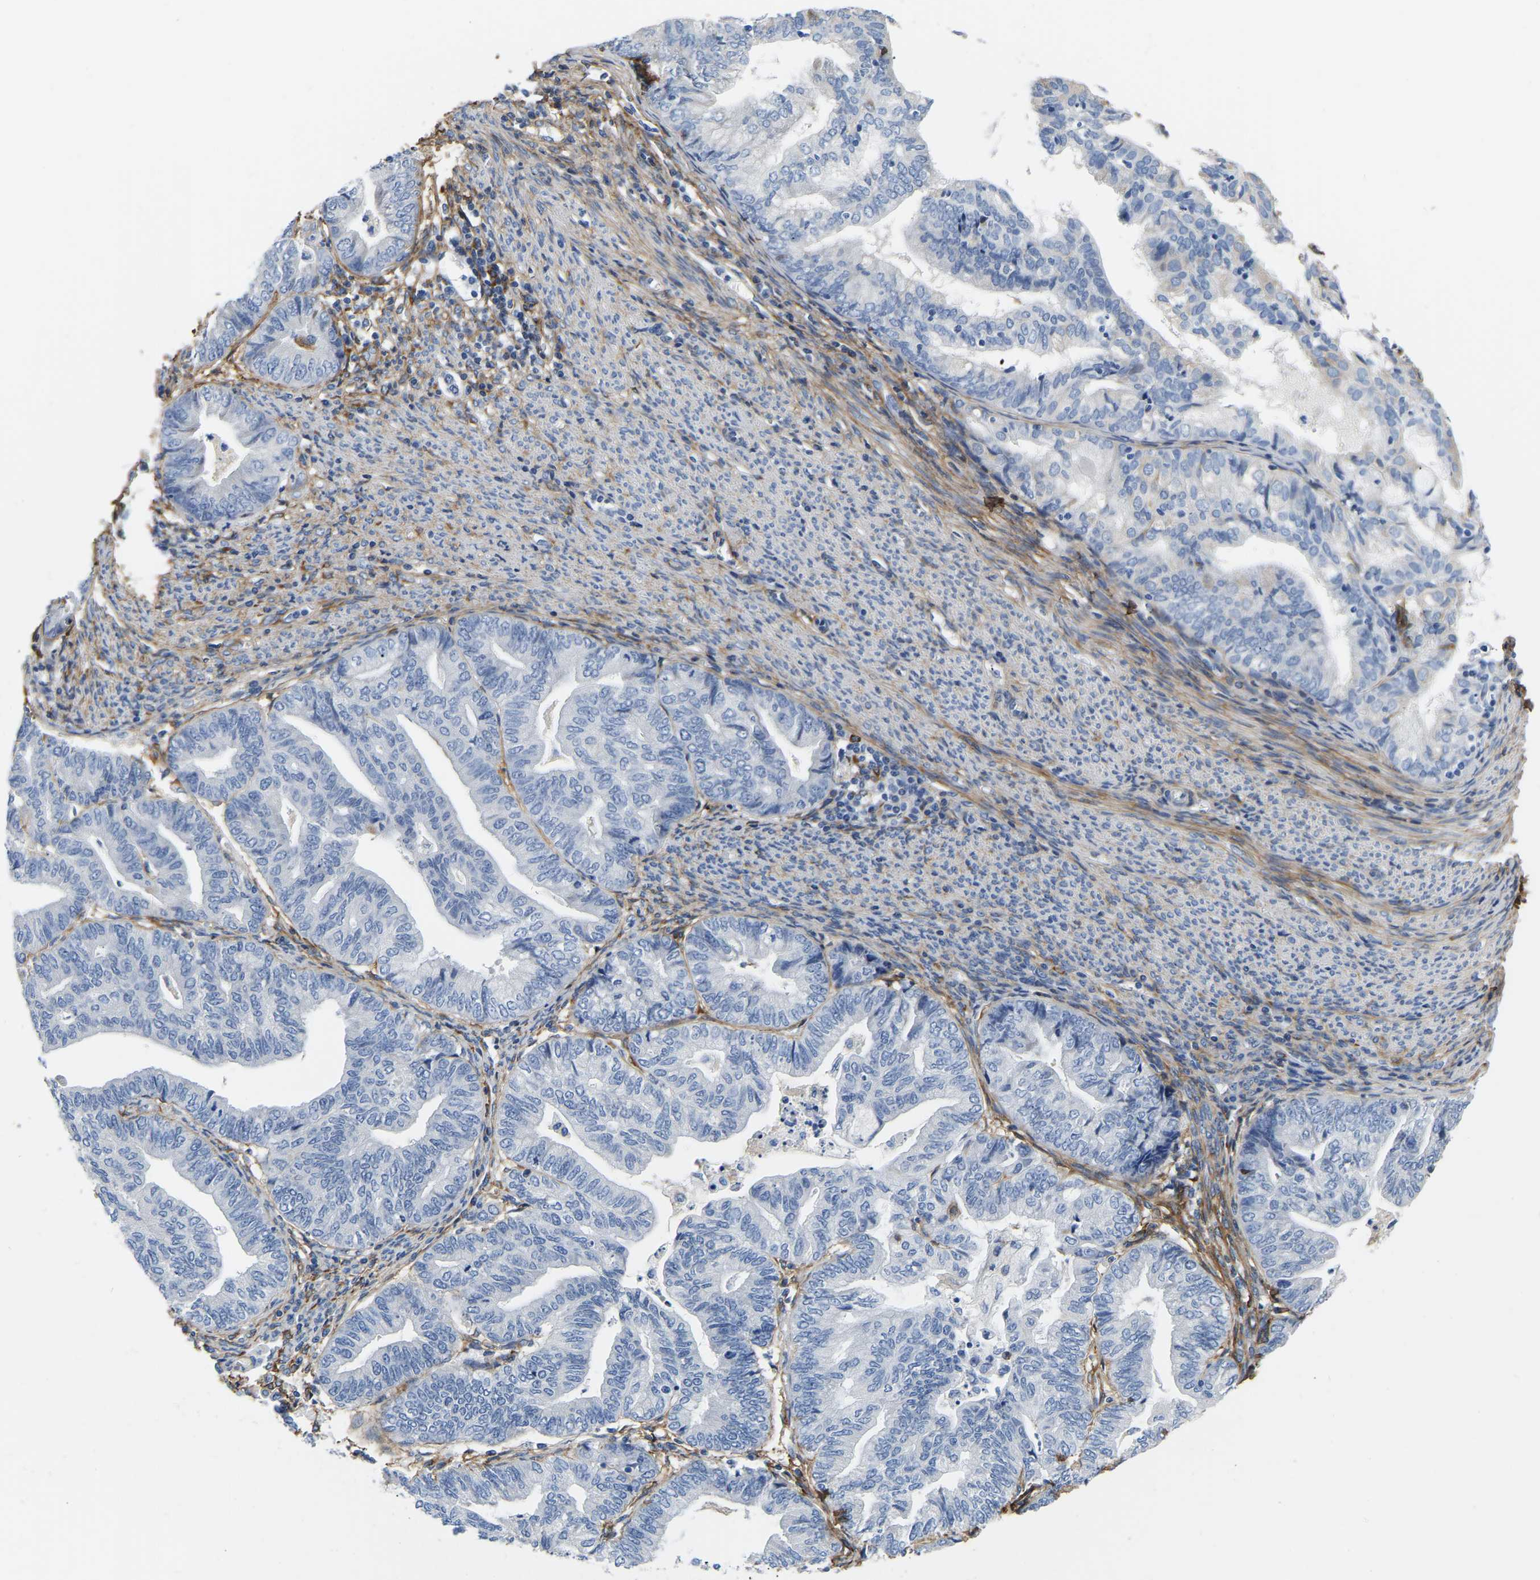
{"staining": {"intensity": "negative", "quantity": "none", "location": "none"}, "tissue": "endometrial cancer", "cell_type": "Tumor cells", "image_type": "cancer", "snomed": [{"axis": "morphology", "description": "Adenocarcinoma, NOS"}, {"axis": "topography", "description": "Endometrium"}], "caption": "Tumor cells show no significant protein positivity in endometrial adenocarcinoma. The staining was performed using DAB to visualize the protein expression in brown, while the nuclei were stained in blue with hematoxylin (Magnification: 20x).", "gene": "COL6A1", "patient": {"sex": "female", "age": 79}}